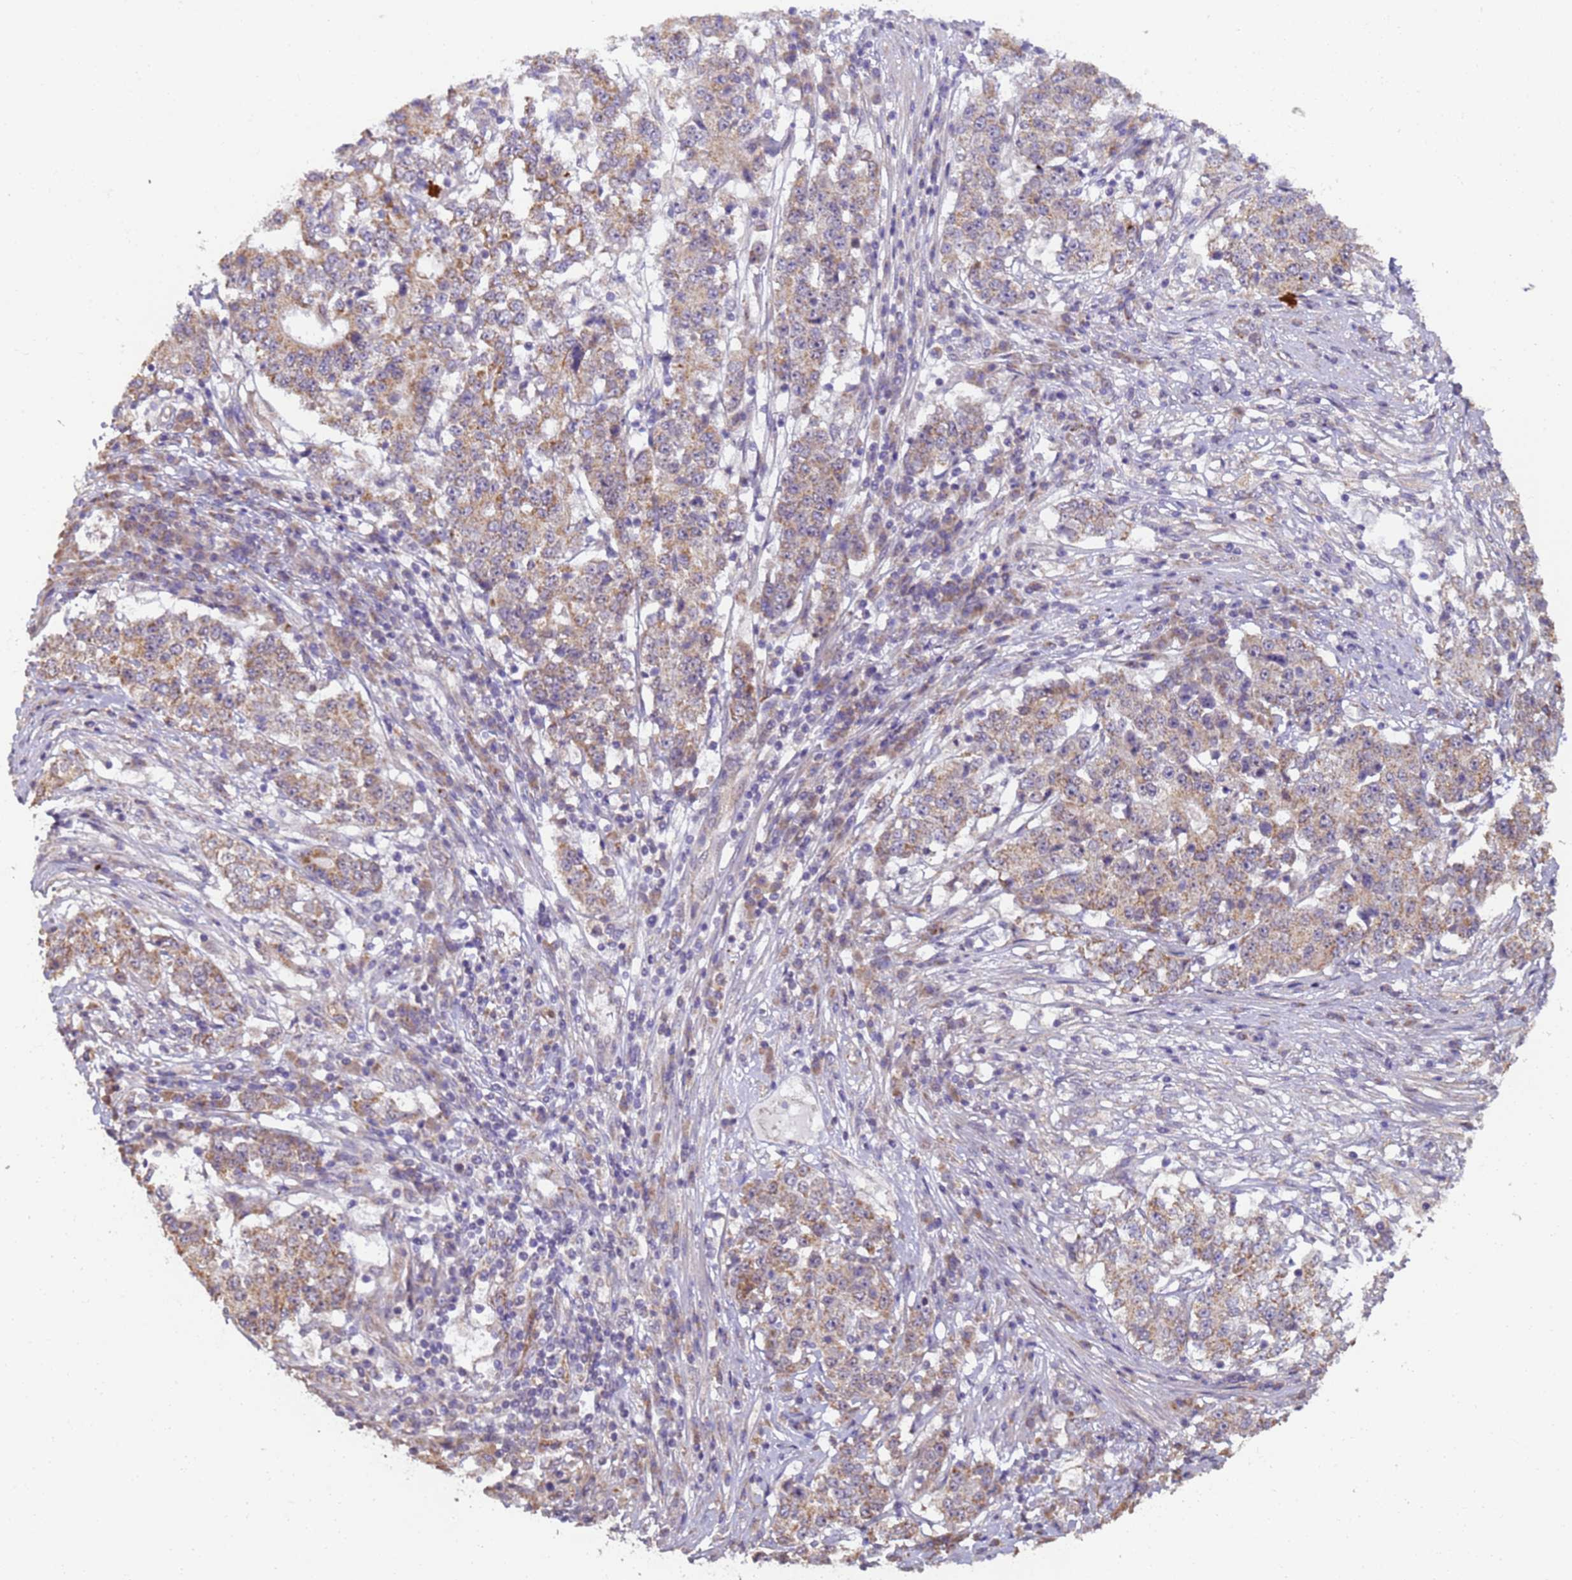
{"staining": {"intensity": "moderate", "quantity": ">75%", "location": "cytoplasmic/membranous"}, "tissue": "stomach cancer", "cell_type": "Tumor cells", "image_type": "cancer", "snomed": [{"axis": "morphology", "description": "Adenocarcinoma, NOS"}, {"axis": "topography", "description": "Stomach"}], "caption": "A photomicrograph of stomach cancer stained for a protein displays moderate cytoplasmic/membranous brown staining in tumor cells.", "gene": "RAPGEF3", "patient": {"sex": "male", "age": 59}}